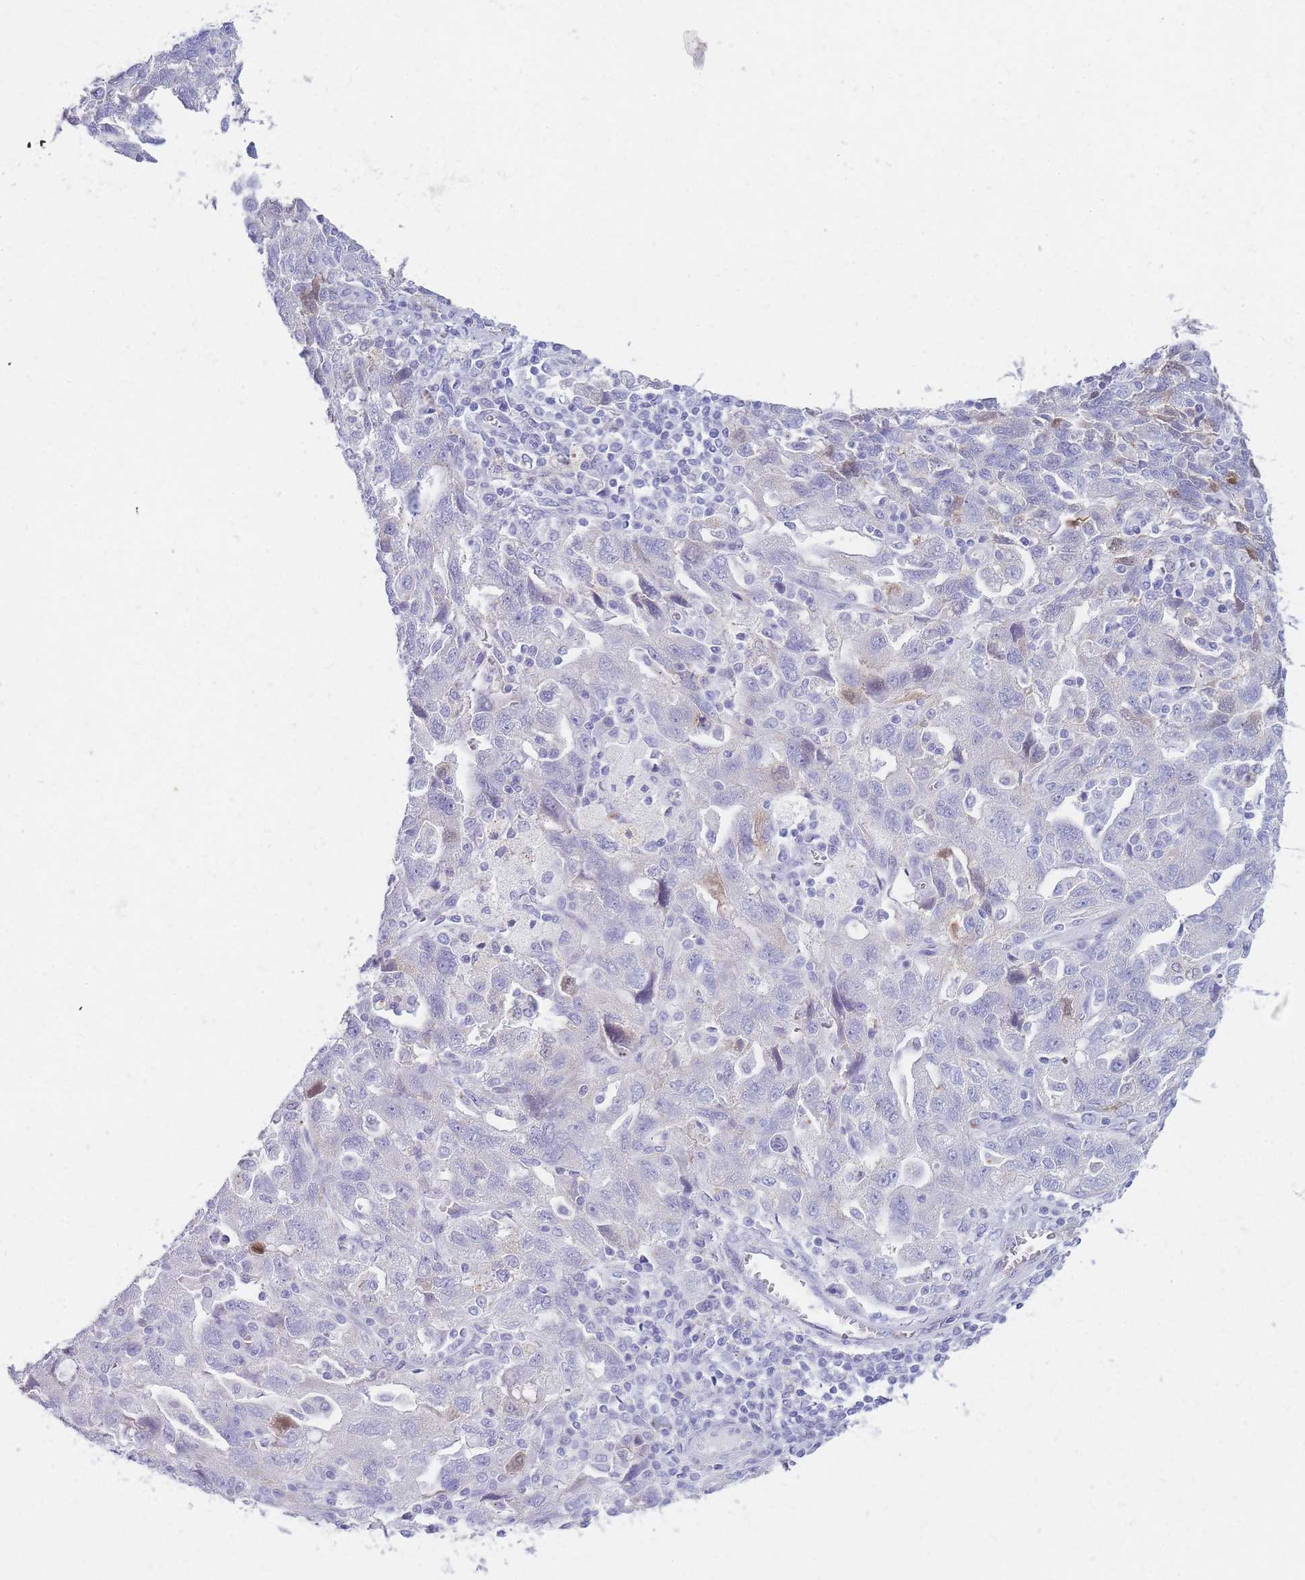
{"staining": {"intensity": "negative", "quantity": "none", "location": "none"}, "tissue": "ovarian cancer", "cell_type": "Tumor cells", "image_type": "cancer", "snomed": [{"axis": "morphology", "description": "Carcinoma, NOS"}, {"axis": "morphology", "description": "Cystadenocarcinoma, serous, NOS"}, {"axis": "topography", "description": "Ovary"}], "caption": "Ovarian cancer stained for a protein using immunohistochemistry reveals no expression tumor cells.", "gene": "NKX1-2", "patient": {"sex": "female", "age": 69}}